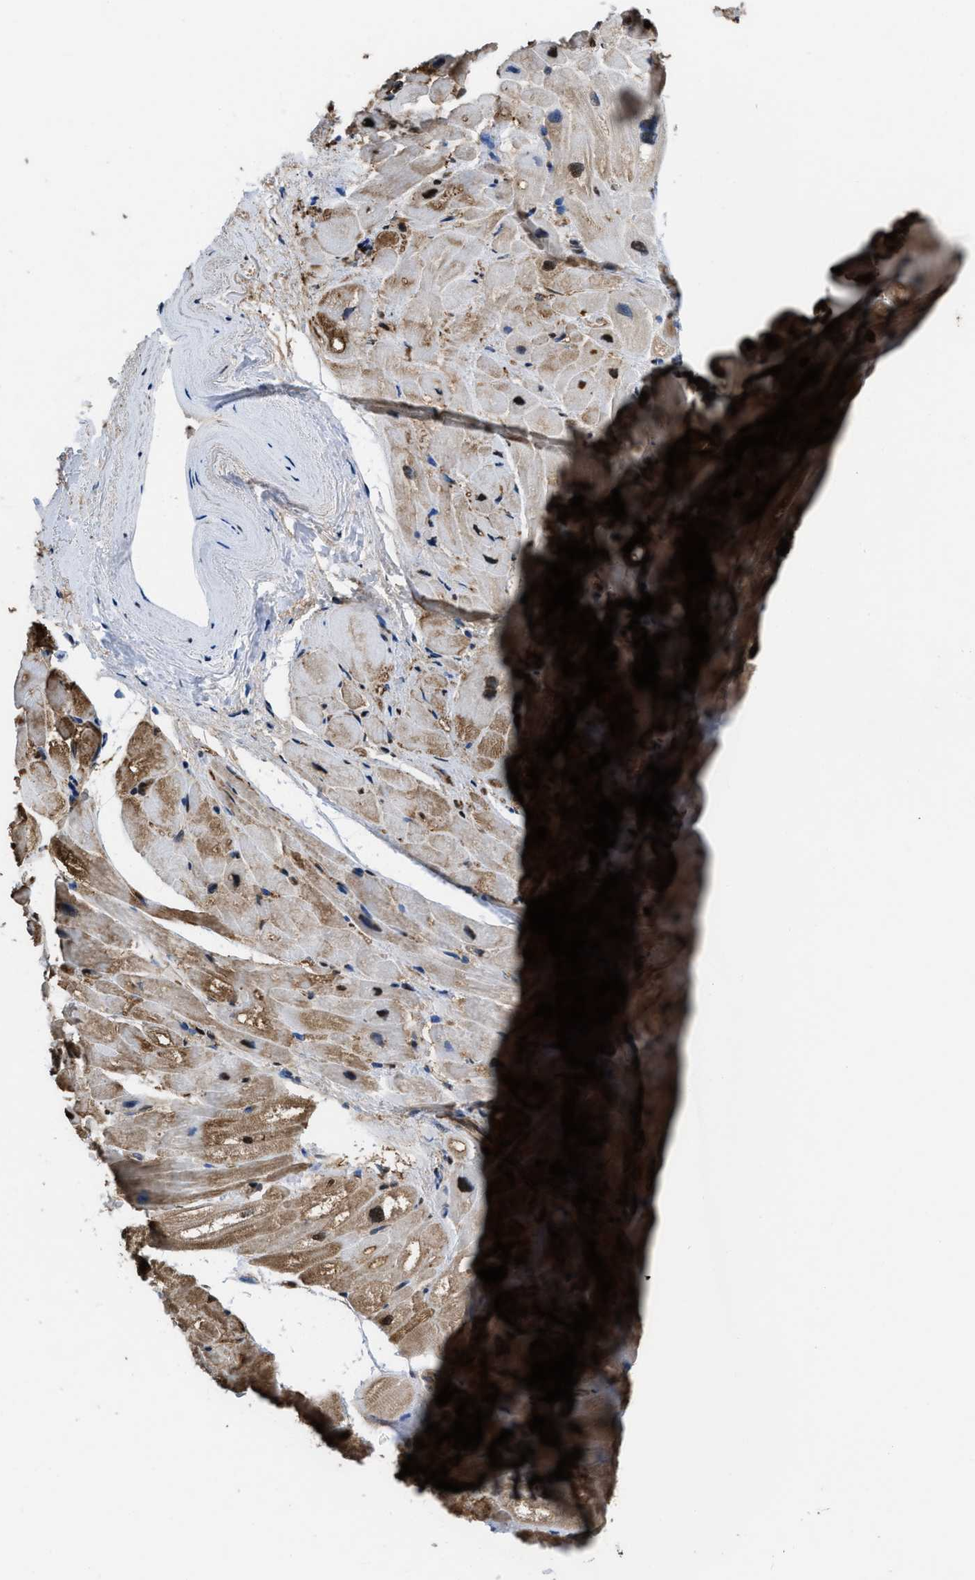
{"staining": {"intensity": "strong", "quantity": "25%-75%", "location": "cytoplasmic/membranous,nuclear"}, "tissue": "heart muscle", "cell_type": "Cardiomyocytes", "image_type": "normal", "snomed": [{"axis": "morphology", "description": "Normal tissue, NOS"}, {"axis": "topography", "description": "Heart"}], "caption": "Immunohistochemistry staining of normal heart muscle, which reveals high levels of strong cytoplasmic/membranous,nuclear staining in about 25%-75% of cardiomyocytes indicating strong cytoplasmic/membranous,nuclear protein expression. The staining was performed using DAB (3,3'-diaminobenzidine) (brown) for protein detection and nuclei were counterstained in hematoxylin (blue).", "gene": "FNTA", "patient": {"sex": "male", "age": 49}}